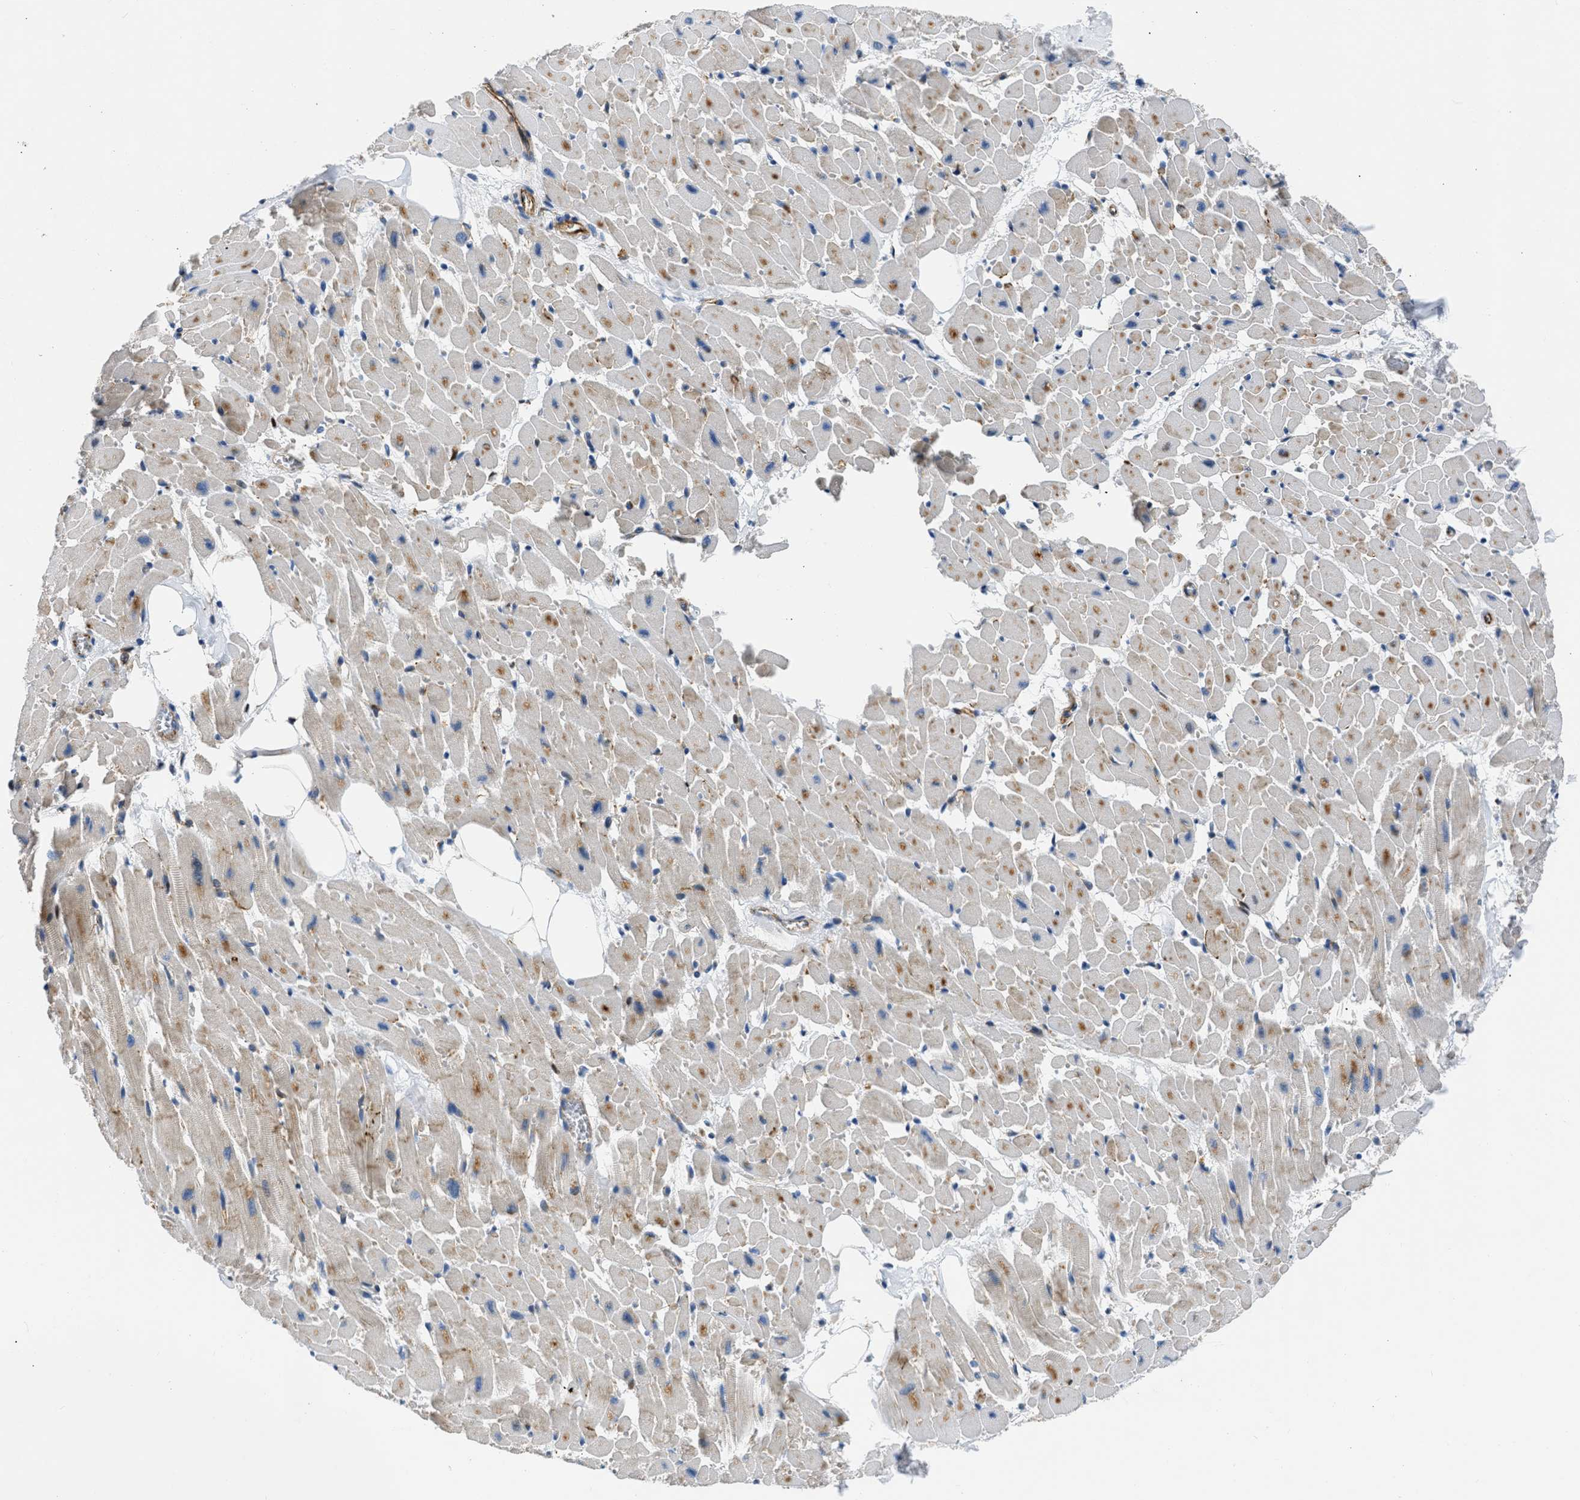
{"staining": {"intensity": "moderate", "quantity": "25%-75%", "location": "cytoplasmic/membranous"}, "tissue": "heart muscle", "cell_type": "Cardiomyocytes", "image_type": "normal", "snomed": [{"axis": "morphology", "description": "Normal tissue, NOS"}, {"axis": "topography", "description": "Heart"}], "caption": "Immunohistochemistry (IHC) histopathology image of unremarkable heart muscle: human heart muscle stained using immunohistochemistry (IHC) demonstrates medium levels of moderate protein expression localized specifically in the cytoplasmic/membranous of cardiomyocytes, appearing as a cytoplasmic/membranous brown color.", "gene": "ULK4", "patient": {"sex": "female", "age": 19}}